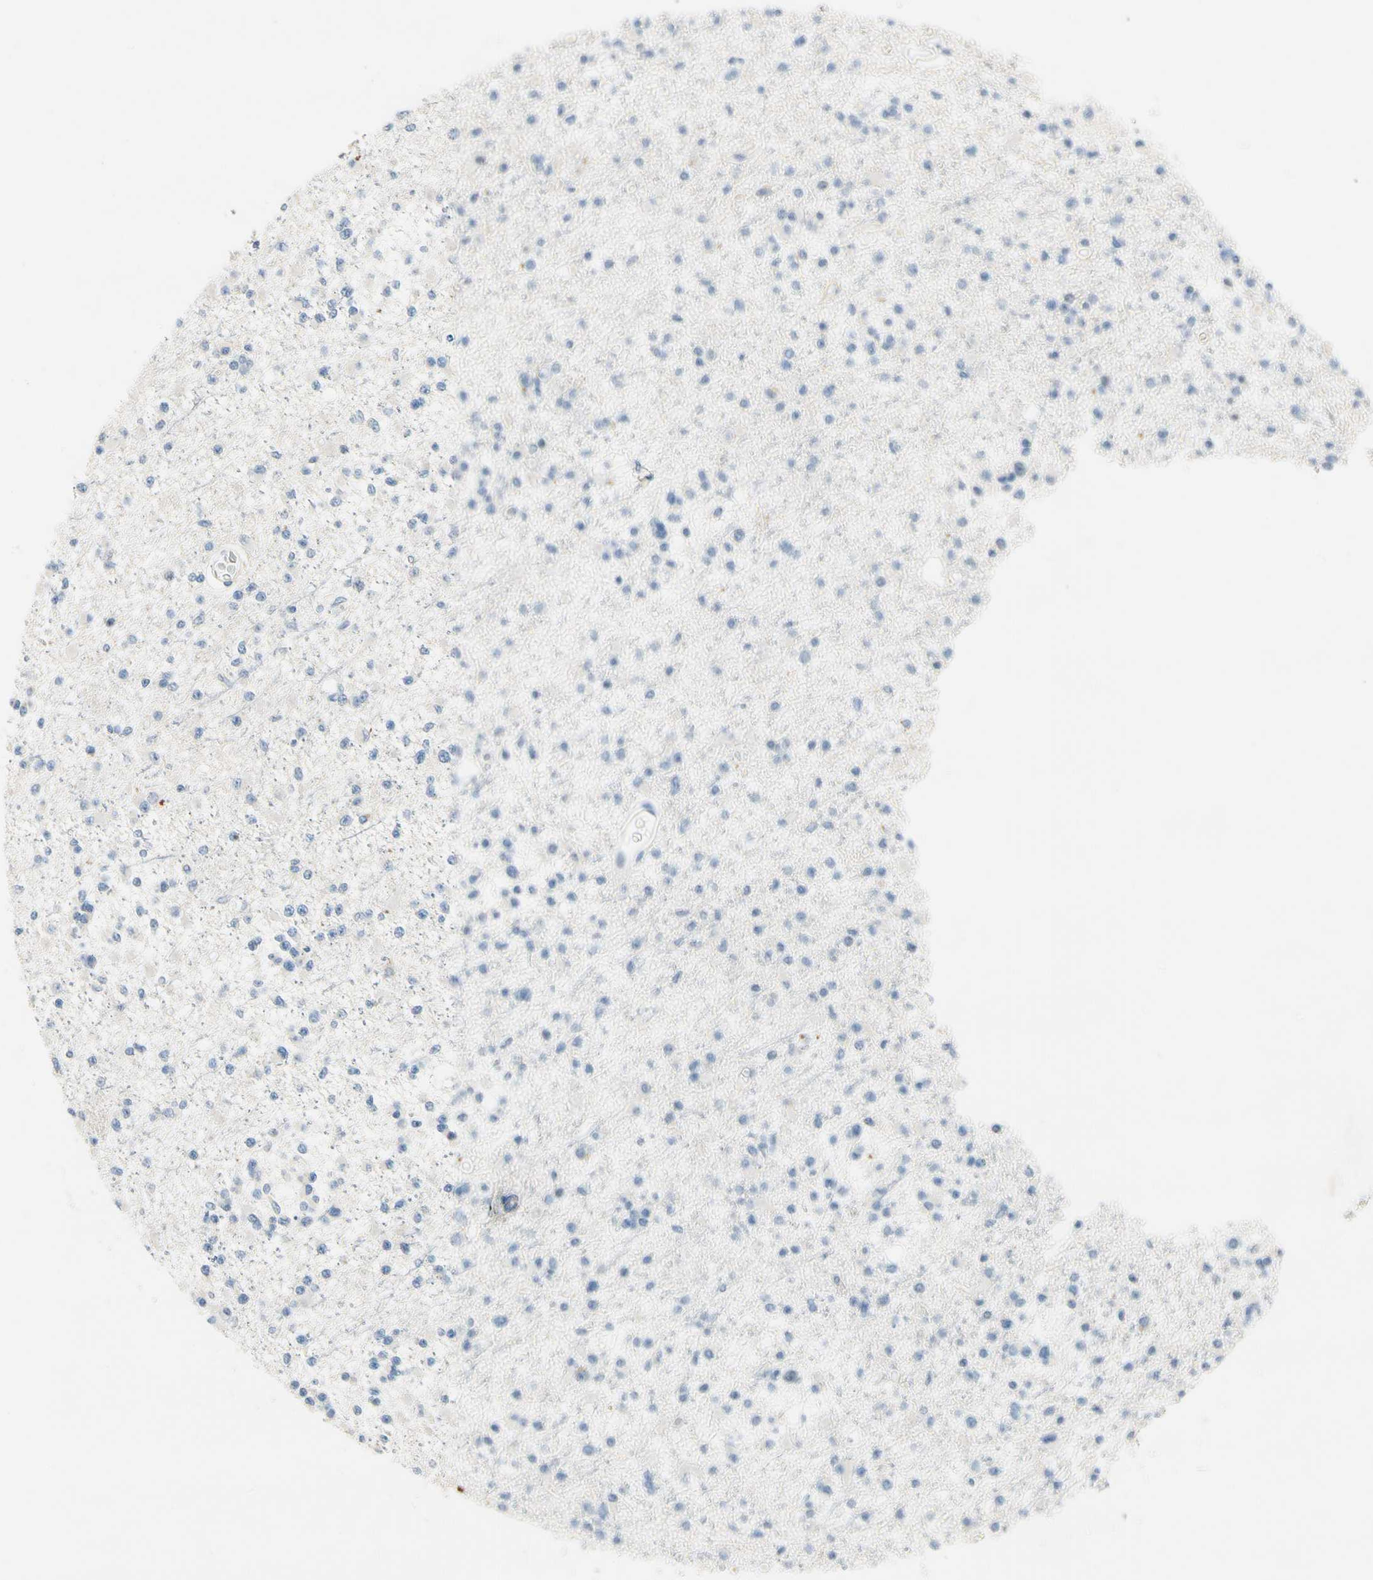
{"staining": {"intensity": "negative", "quantity": "none", "location": "none"}, "tissue": "glioma", "cell_type": "Tumor cells", "image_type": "cancer", "snomed": [{"axis": "morphology", "description": "Glioma, malignant, Low grade"}, {"axis": "topography", "description": "Brain"}], "caption": "IHC of glioma reveals no expression in tumor cells.", "gene": "CPA3", "patient": {"sex": "female", "age": 22}}